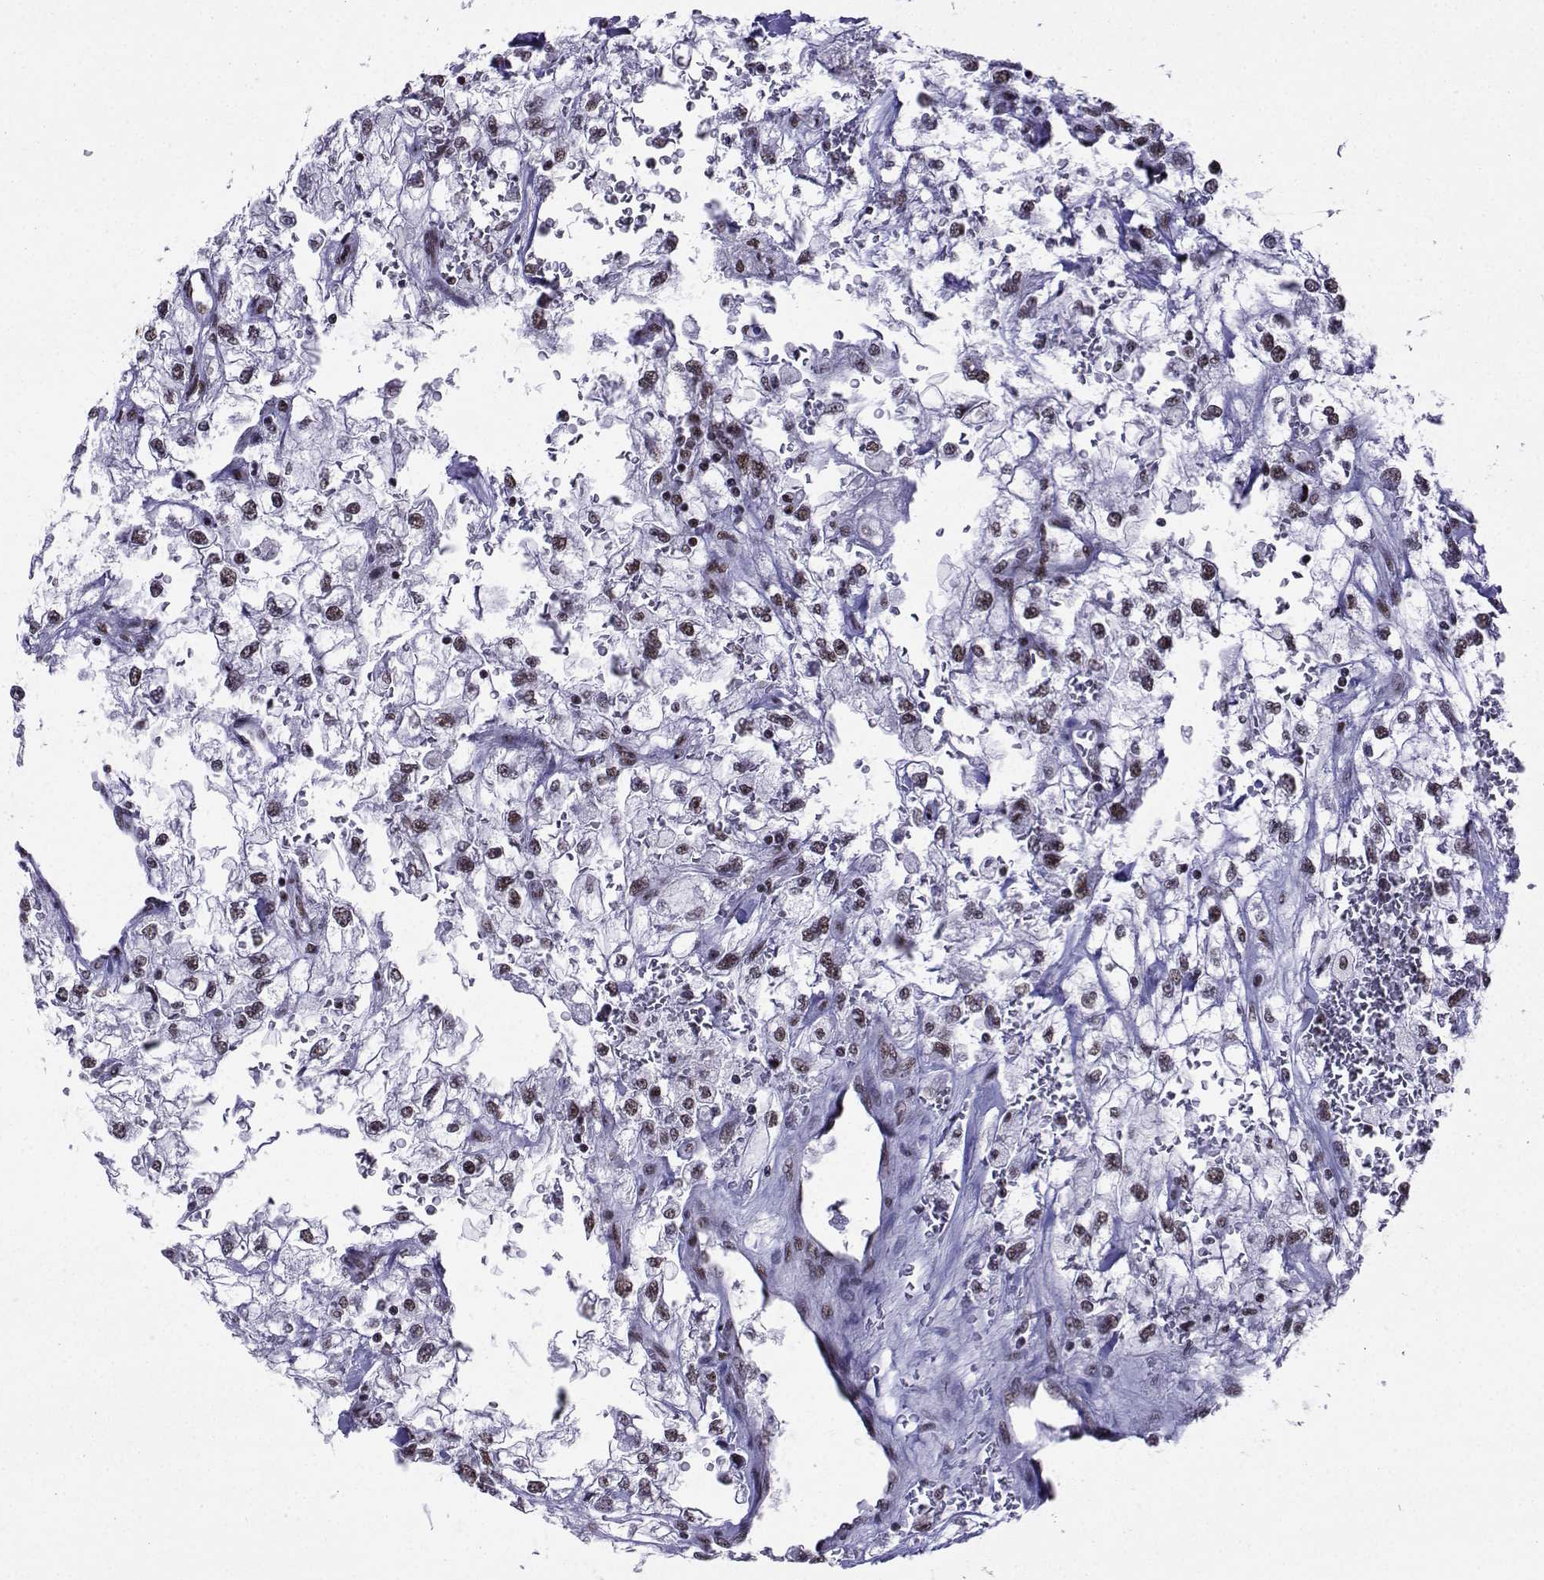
{"staining": {"intensity": "weak", "quantity": "<25%", "location": "nuclear"}, "tissue": "renal cancer", "cell_type": "Tumor cells", "image_type": "cancer", "snomed": [{"axis": "morphology", "description": "Adenocarcinoma, NOS"}, {"axis": "topography", "description": "Kidney"}], "caption": "The histopathology image shows no significant expression in tumor cells of renal cancer (adenocarcinoma).", "gene": "SNRPB2", "patient": {"sex": "male", "age": 59}}